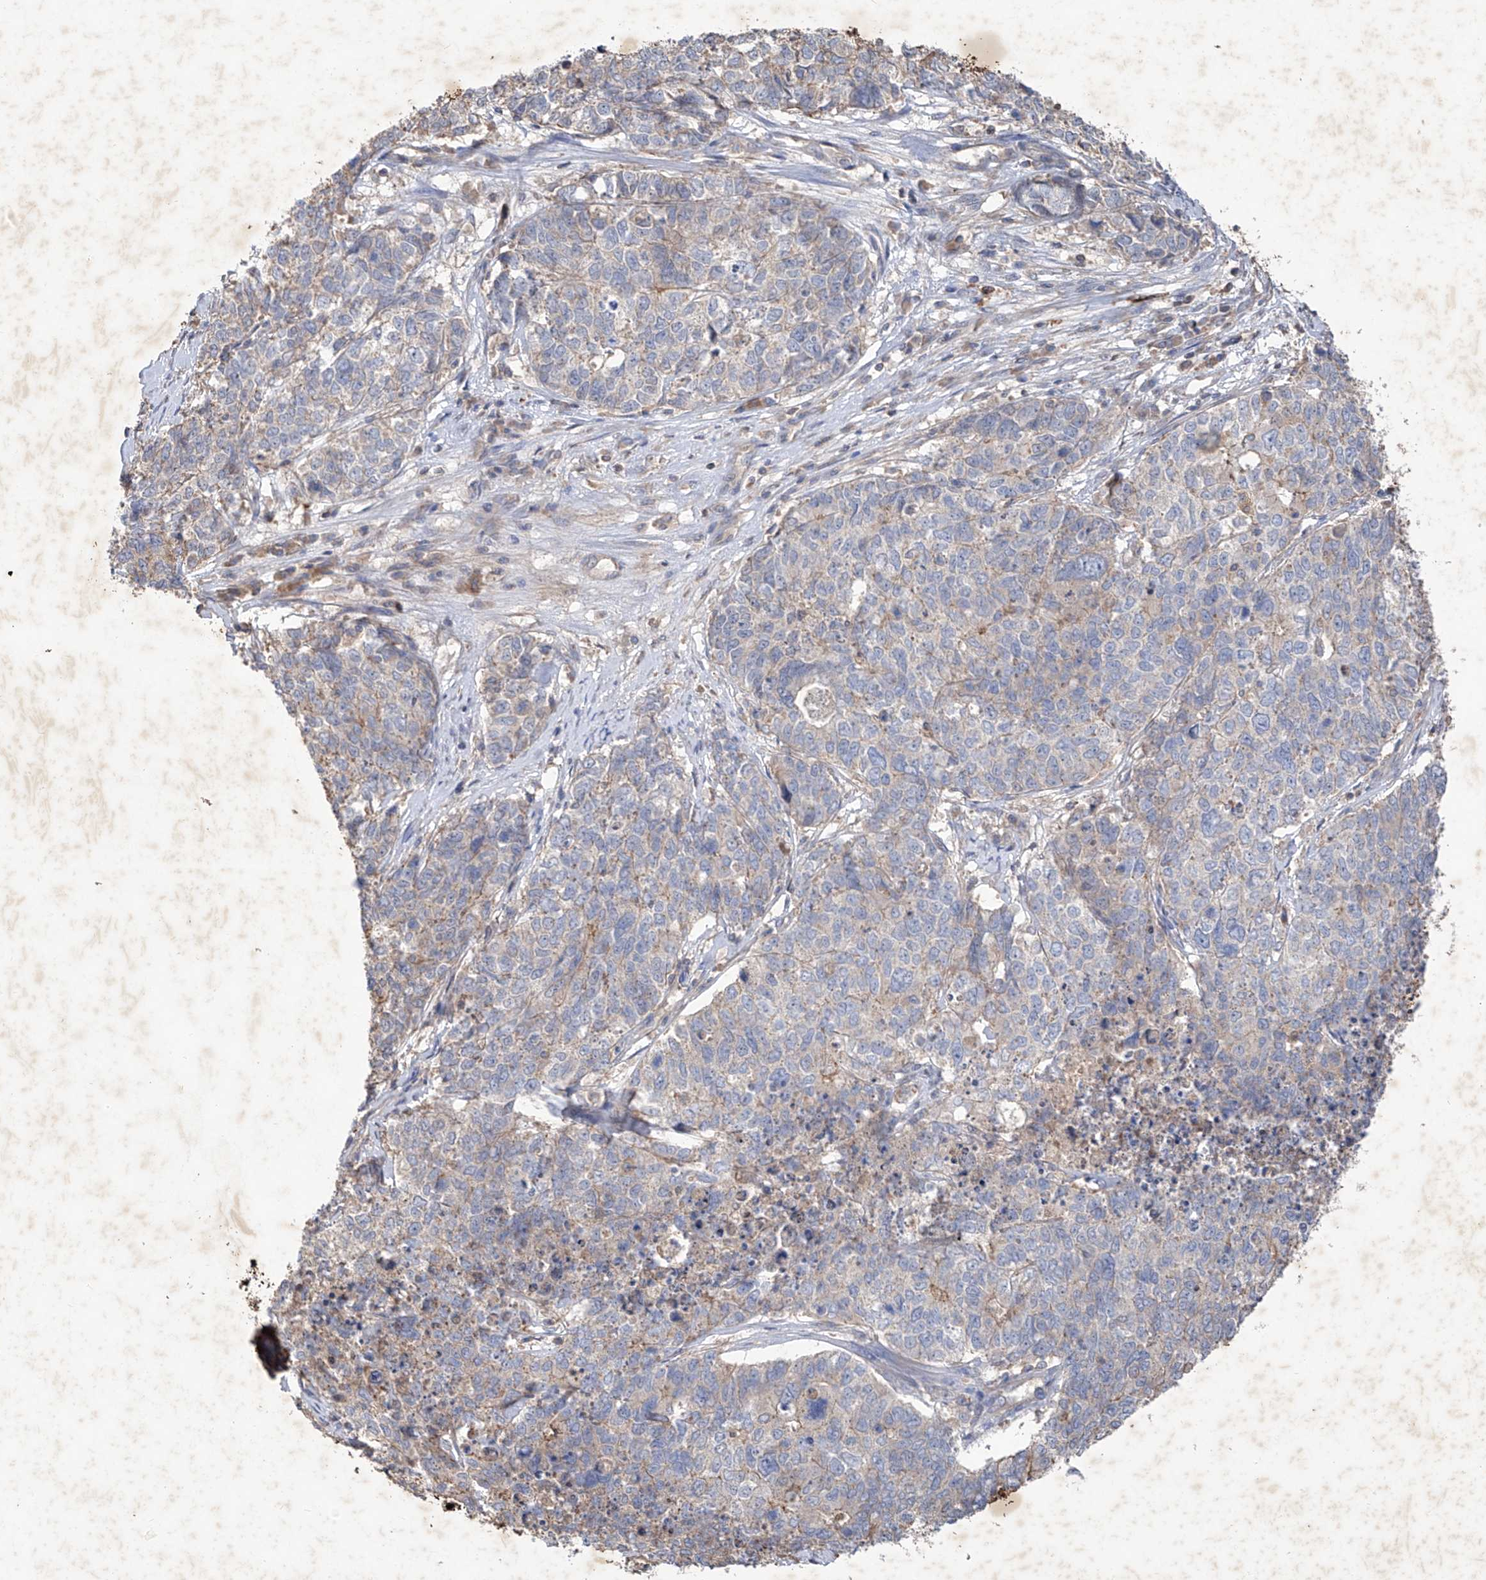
{"staining": {"intensity": "negative", "quantity": "none", "location": "none"}, "tissue": "cervical cancer", "cell_type": "Tumor cells", "image_type": "cancer", "snomed": [{"axis": "morphology", "description": "Squamous cell carcinoma, NOS"}, {"axis": "topography", "description": "Cervix"}], "caption": "DAB (3,3'-diaminobenzidine) immunohistochemical staining of human cervical cancer exhibits no significant staining in tumor cells.", "gene": "EDN1", "patient": {"sex": "female", "age": 63}}